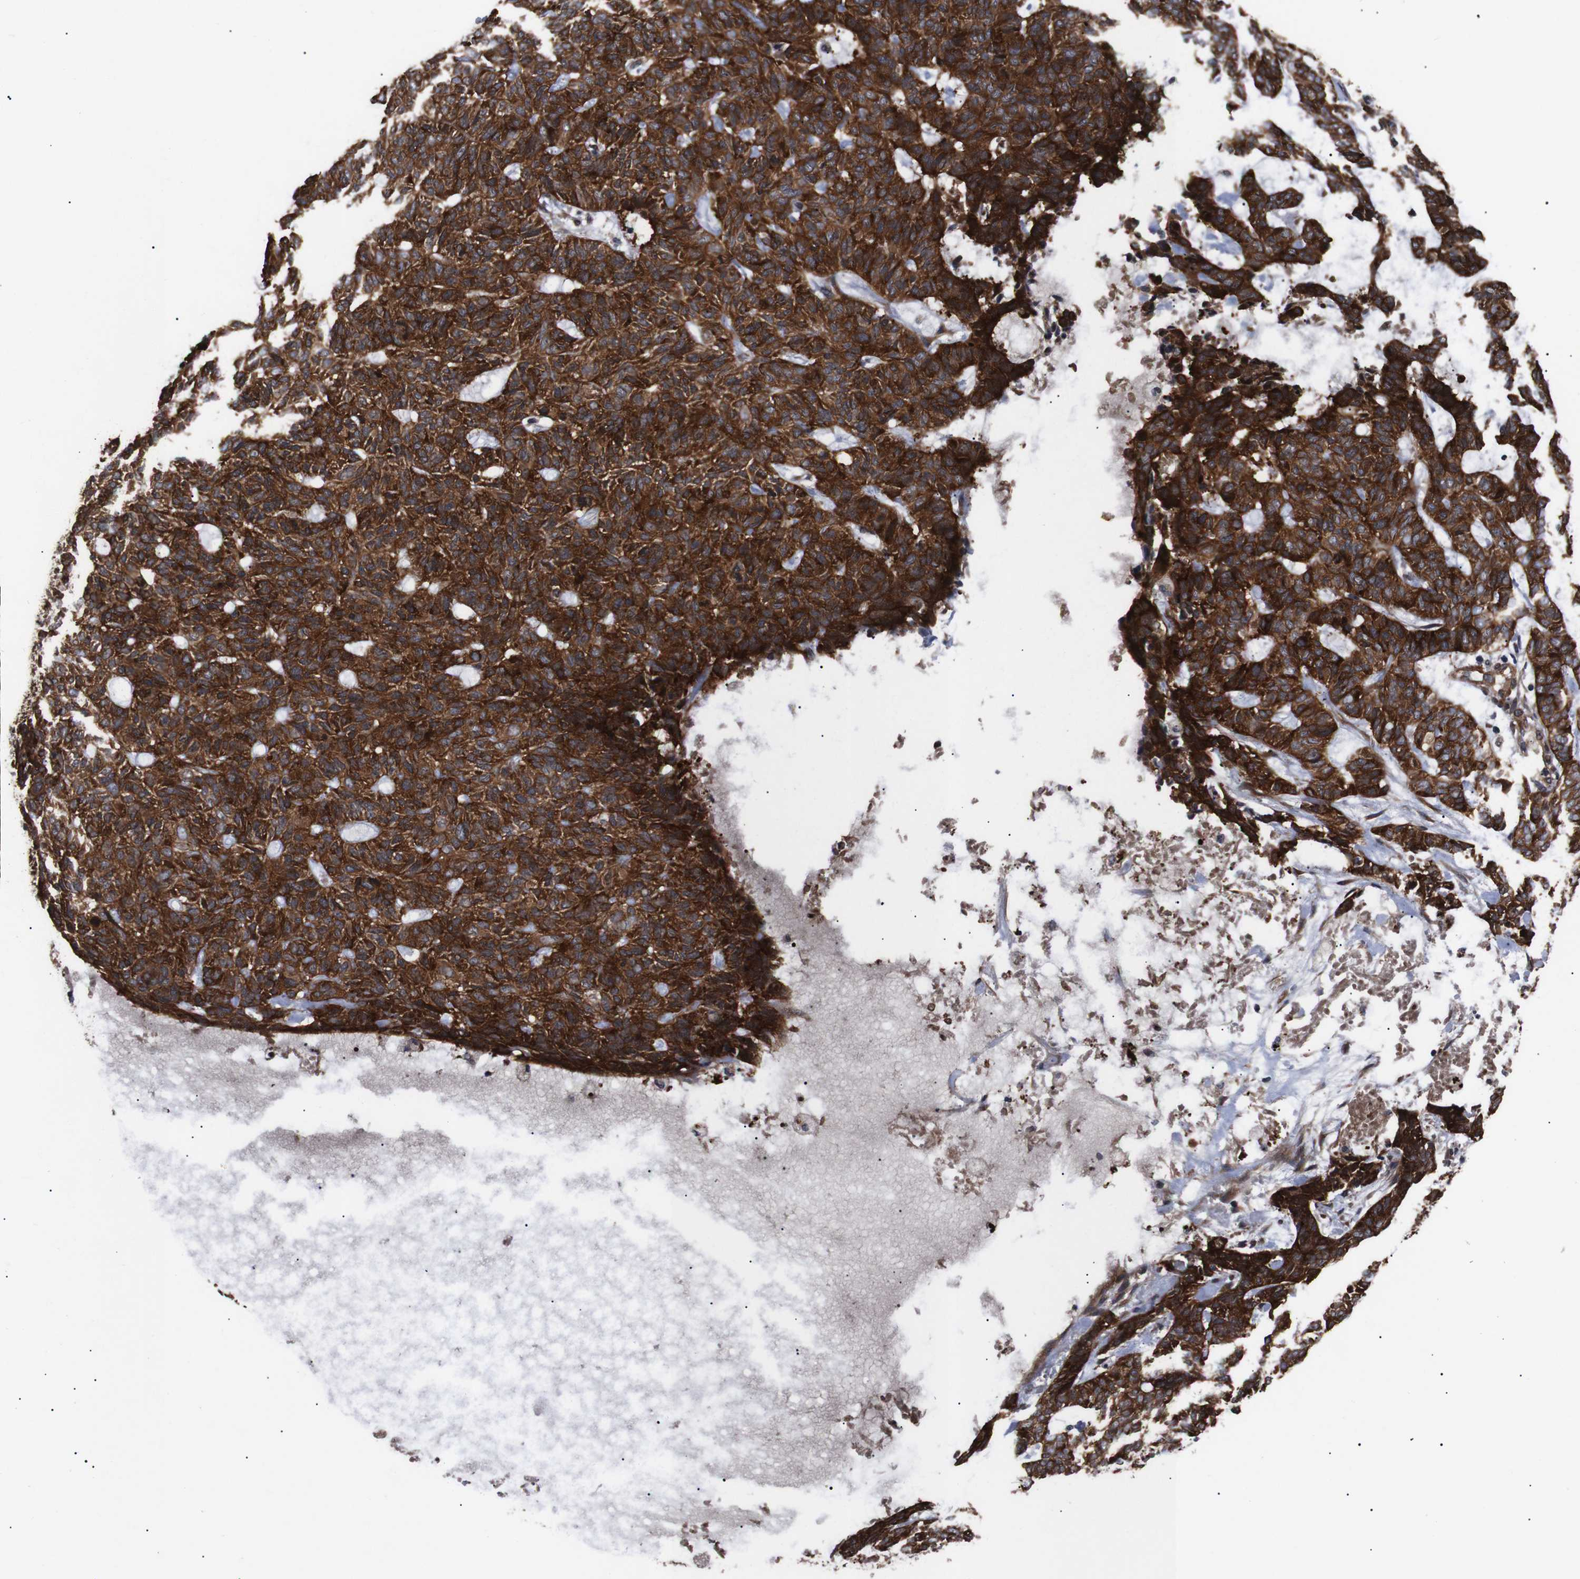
{"staining": {"intensity": "strong", "quantity": ">75%", "location": "cytoplasmic/membranous"}, "tissue": "skin cancer", "cell_type": "Tumor cells", "image_type": "cancer", "snomed": [{"axis": "morphology", "description": "Basal cell carcinoma"}, {"axis": "topography", "description": "Skin"}], "caption": "Immunohistochemistry (IHC) of human skin cancer (basal cell carcinoma) demonstrates high levels of strong cytoplasmic/membranous staining in about >75% of tumor cells. The protein is stained brown, and the nuclei are stained in blue (DAB (3,3'-diaminobenzidine) IHC with brightfield microscopy, high magnification).", "gene": "PAWR", "patient": {"sex": "male", "age": 87}}